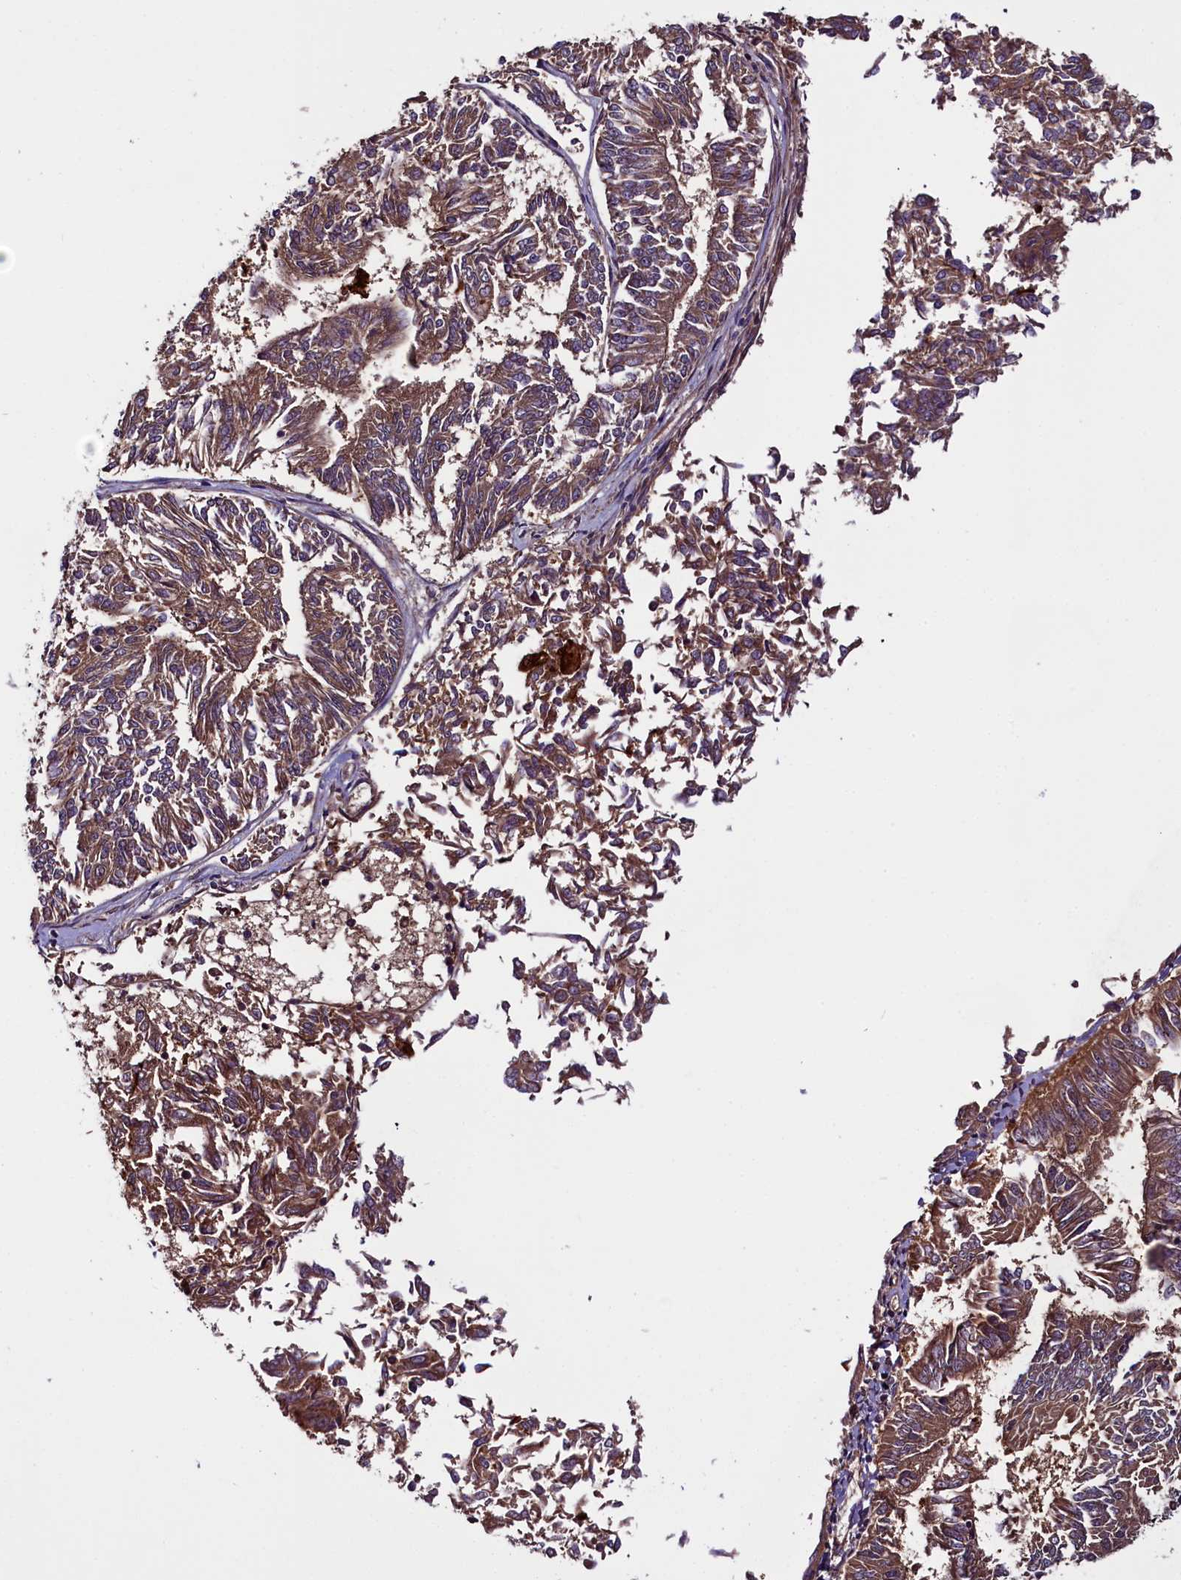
{"staining": {"intensity": "moderate", "quantity": ">75%", "location": "cytoplasmic/membranous"}, "tissue": "endometrial cancer", "cell_type": "Tumor cells", "image_type": "cancer", "snomed": [{"axis": "morphology", "description": "Adenocarcinoma, NOS"}, {"axis": "topography", "description": "Endometrium"}], "caption": "This histopathology image demonstrates immunohistochemistry staining of human endometrial cancer, with medium moderate cytoplasmic/membranous positivity in about >75% of tumor cells.", "gene": "RPUSD2", "patient": {"sex": "female", "age": 58}}